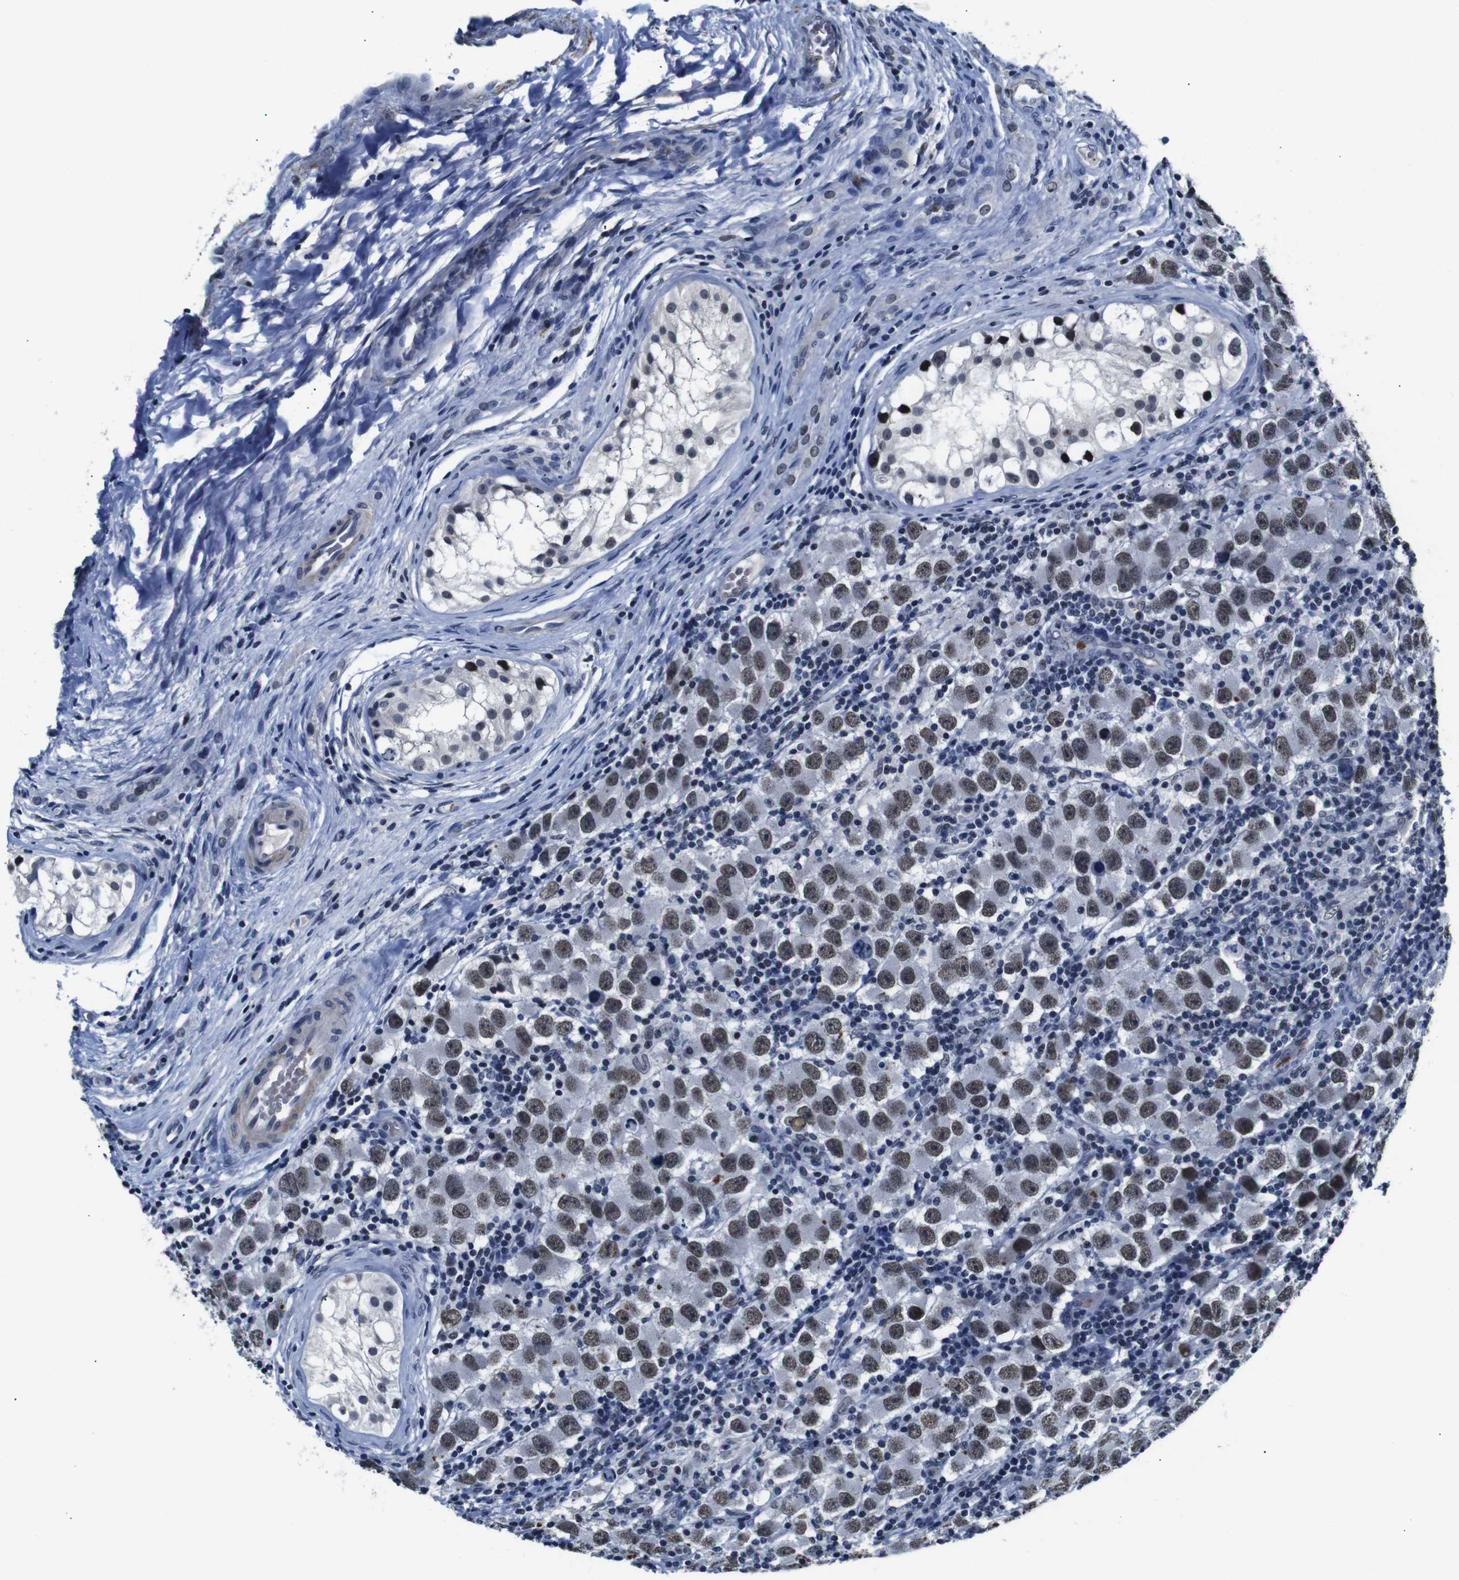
{"staining": {"intensity": "moderate", "quantity": ">75%", "location": "nuclear"}, "tissue": "testis cancer", "cell_type": "Tumor cells", "image_type": "cancer", "snomed": [{"axis": "morphology", "description": "Carcinoma, Embryonal, NOS"}, {"axis": "topography", "description": "Testis"}], "caption": "About >75% of tumor cells in embryonal carcinoma (testis) reveal moderate nuclear protein staining as visualized by brown immunohistochemical staining.", "gene": "ILDR2", "patient": {"sex": "male", "age": 21}}